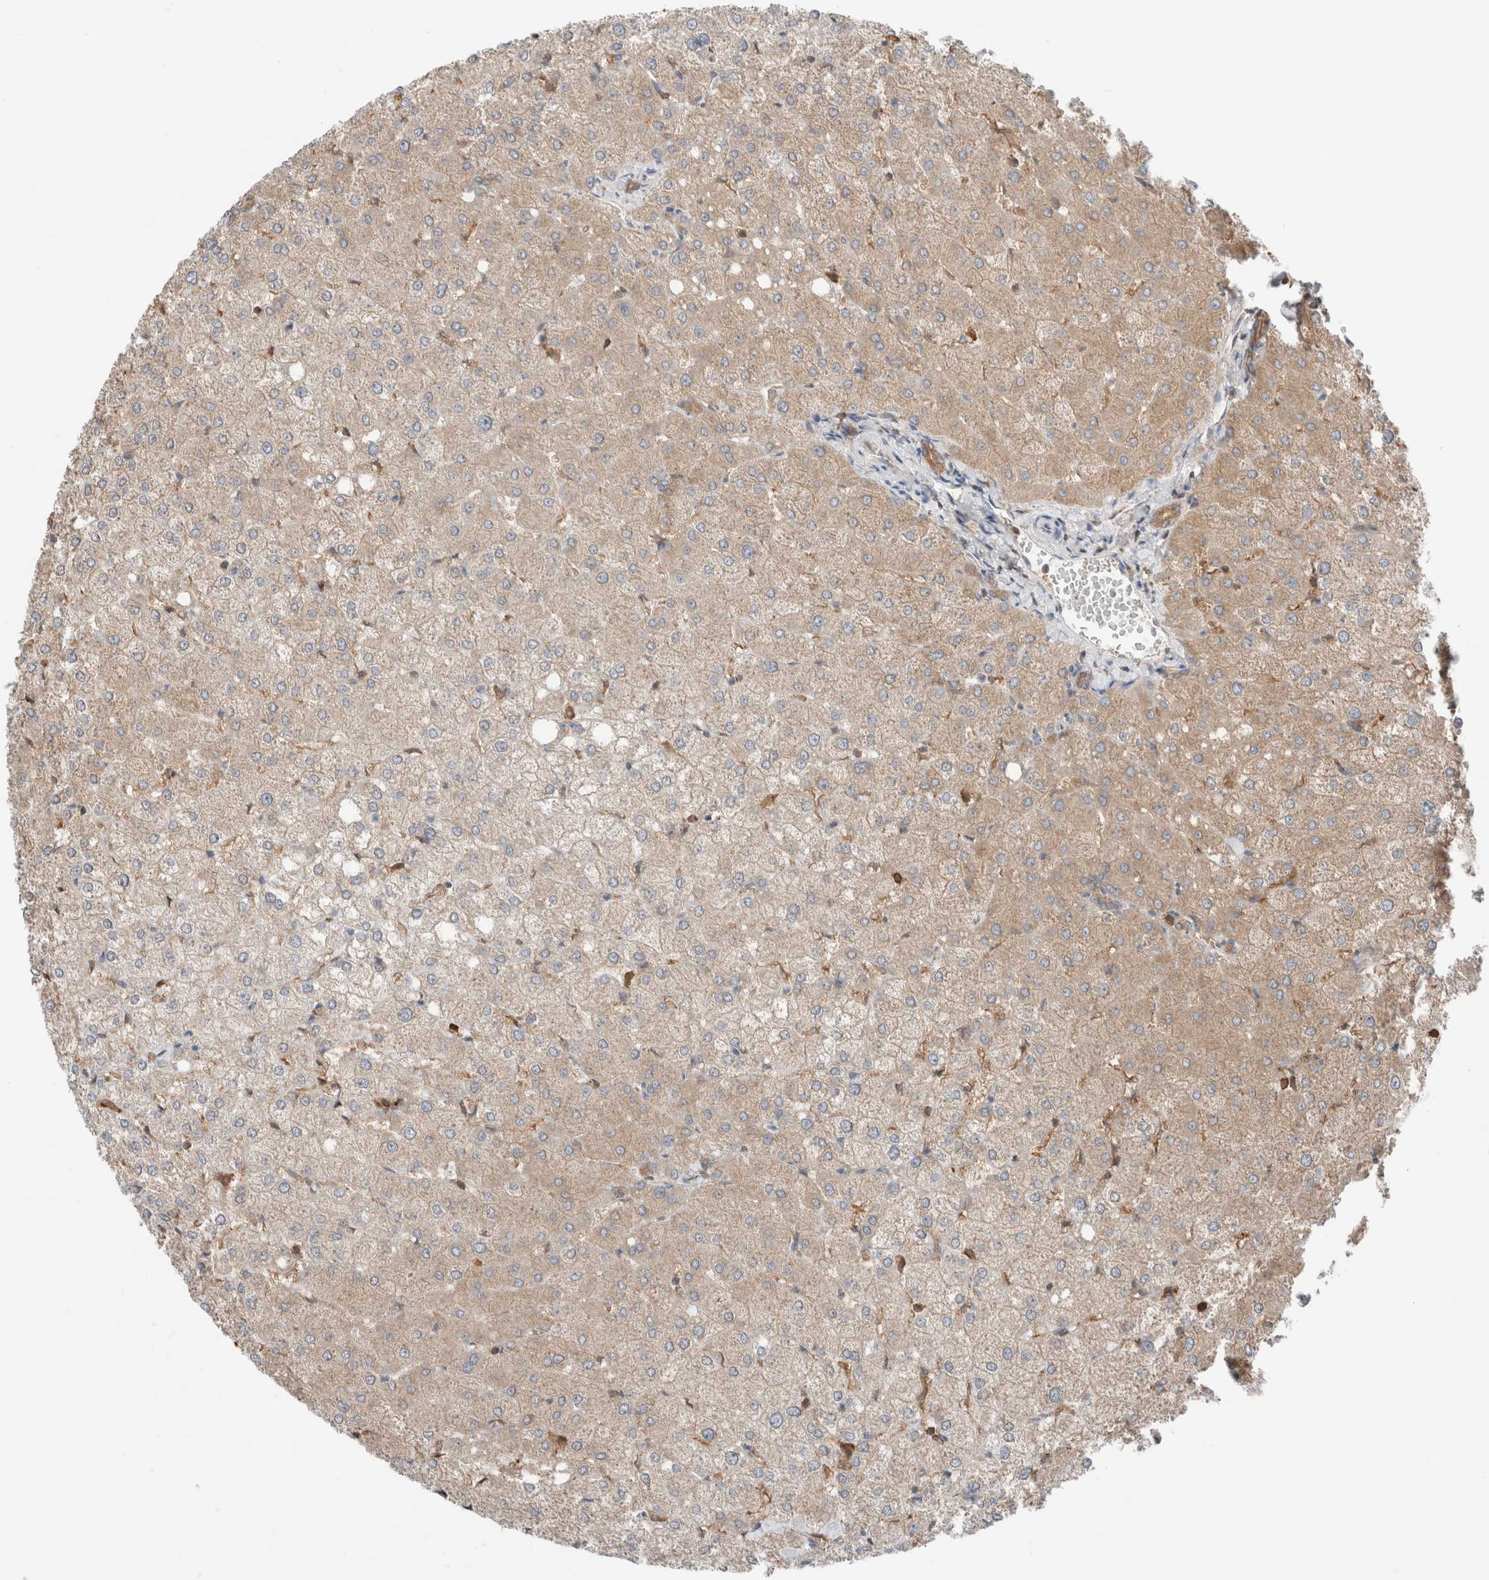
{"staining": {"intensity": "moderate", "quantity": ">75%", "location": "cytoplasmic/membranous"}, "tissue": "liver", "cell_type": "Cholangiocytes", "image_type": "normal", "snomed": [{"axis": "morphology", "description": "Normal tissue, NOS"}, {"axis": "topography", "description": "Liver"}], "caption": "This image reveals immunohistochemistry (IHC) staining of benign human liver, with medium moderate cytoplasmic/membranous expression in about >75% of cholangiocytes.", "gene": "XPNPEP1", "patient": {"sex": "female", "age": 54}}